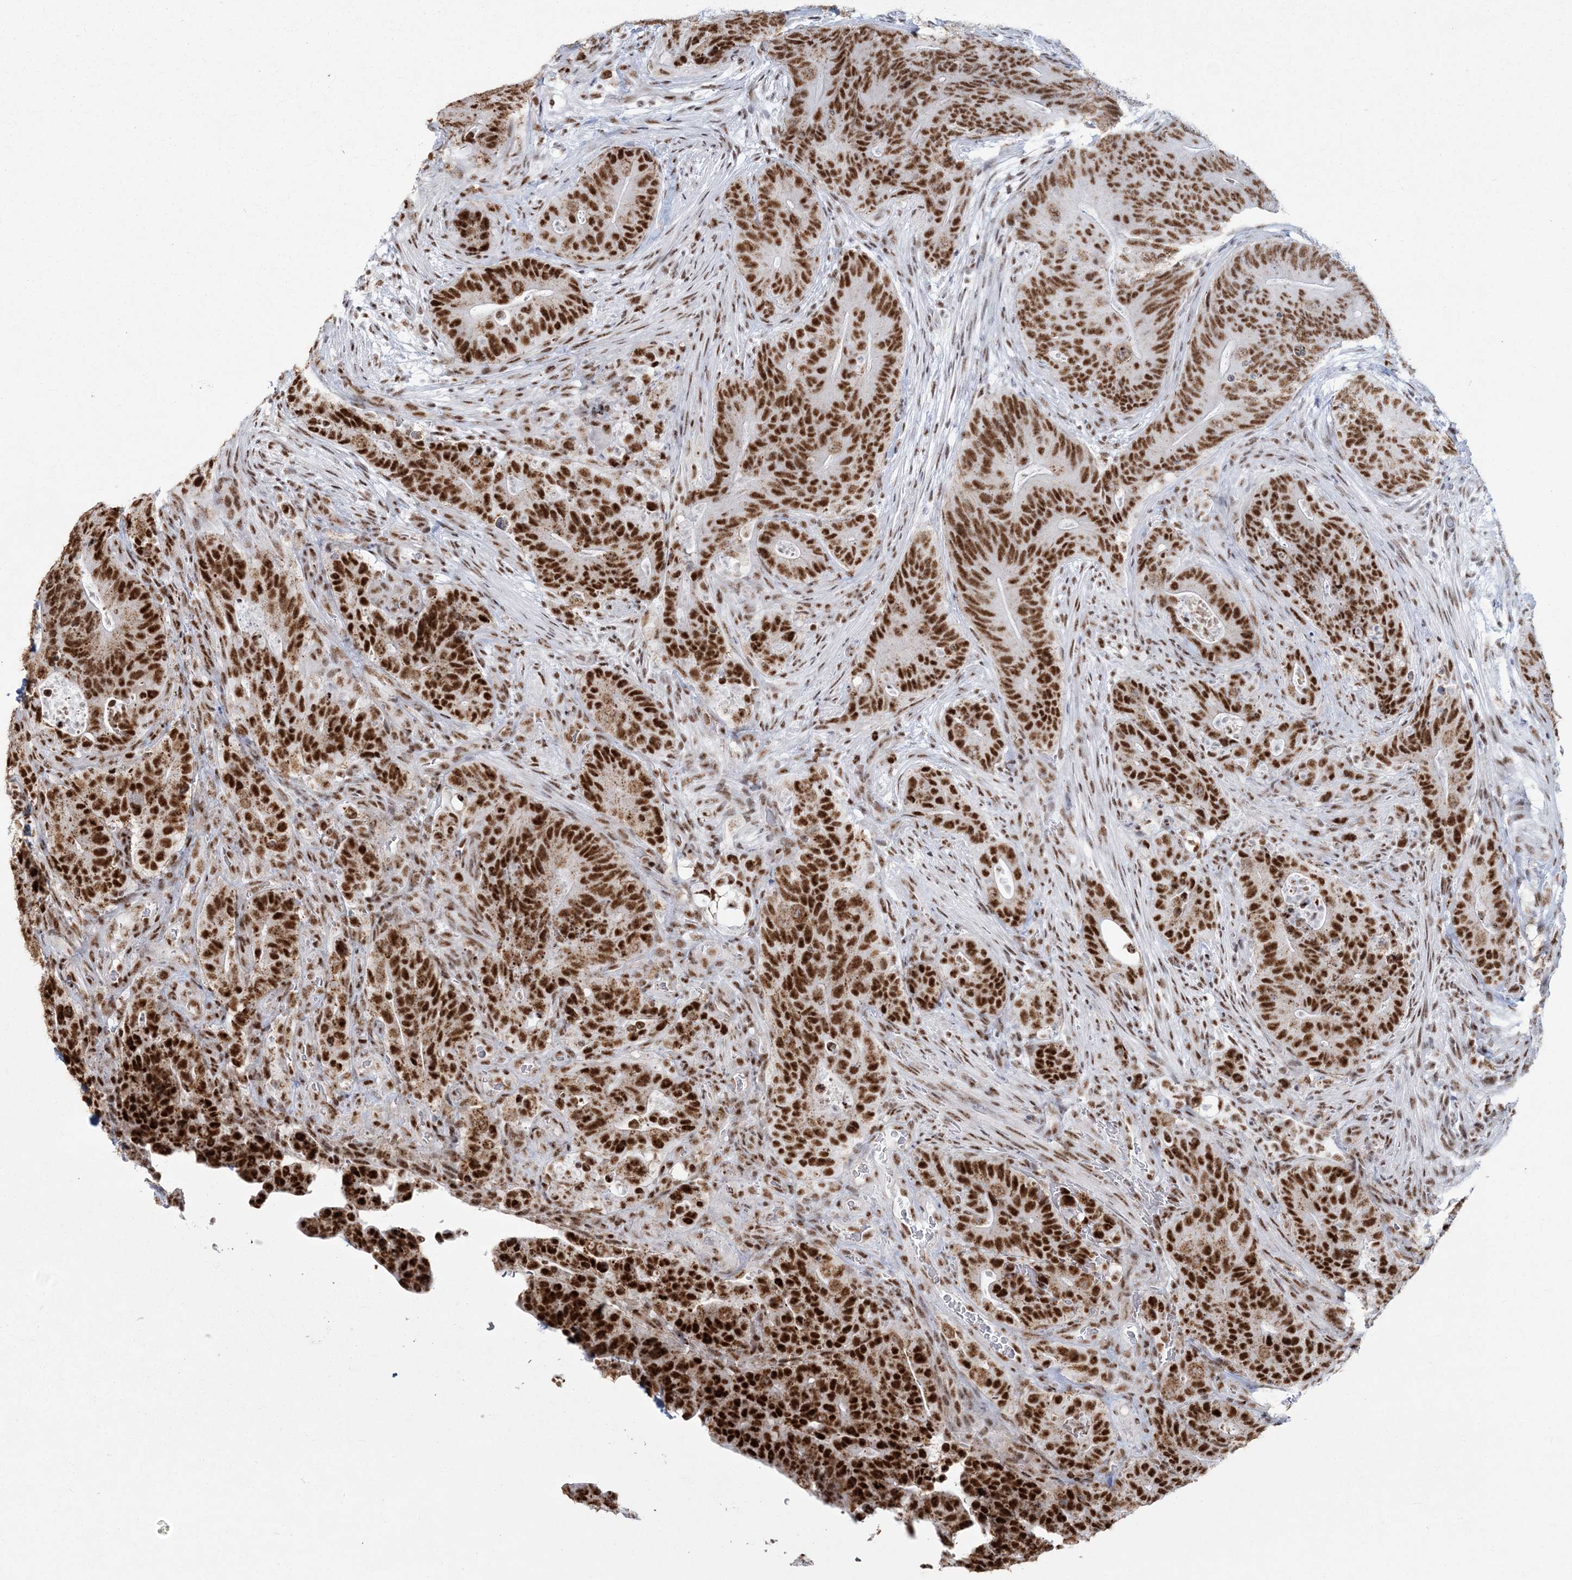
{"staining": {"intensity": "strong", "quantity": ">75%", "location": "nuclear"}, "tissue": "colorectal cancer", "cell_type": "Tumor cells", "image_type": "cancer", "snomed": [{"axis": "morphology", "description": "Normal tissue, NOS"}, {"axis": "topography", "description": "Colon"}], "caption": "Colorectal cancer tissue exhibits strong nuclear expression in about >75% of tumor cells, visualized by immunohistochemistry.", "gene": "RBM17", "patient": {"sex": "female", "age": 82}}